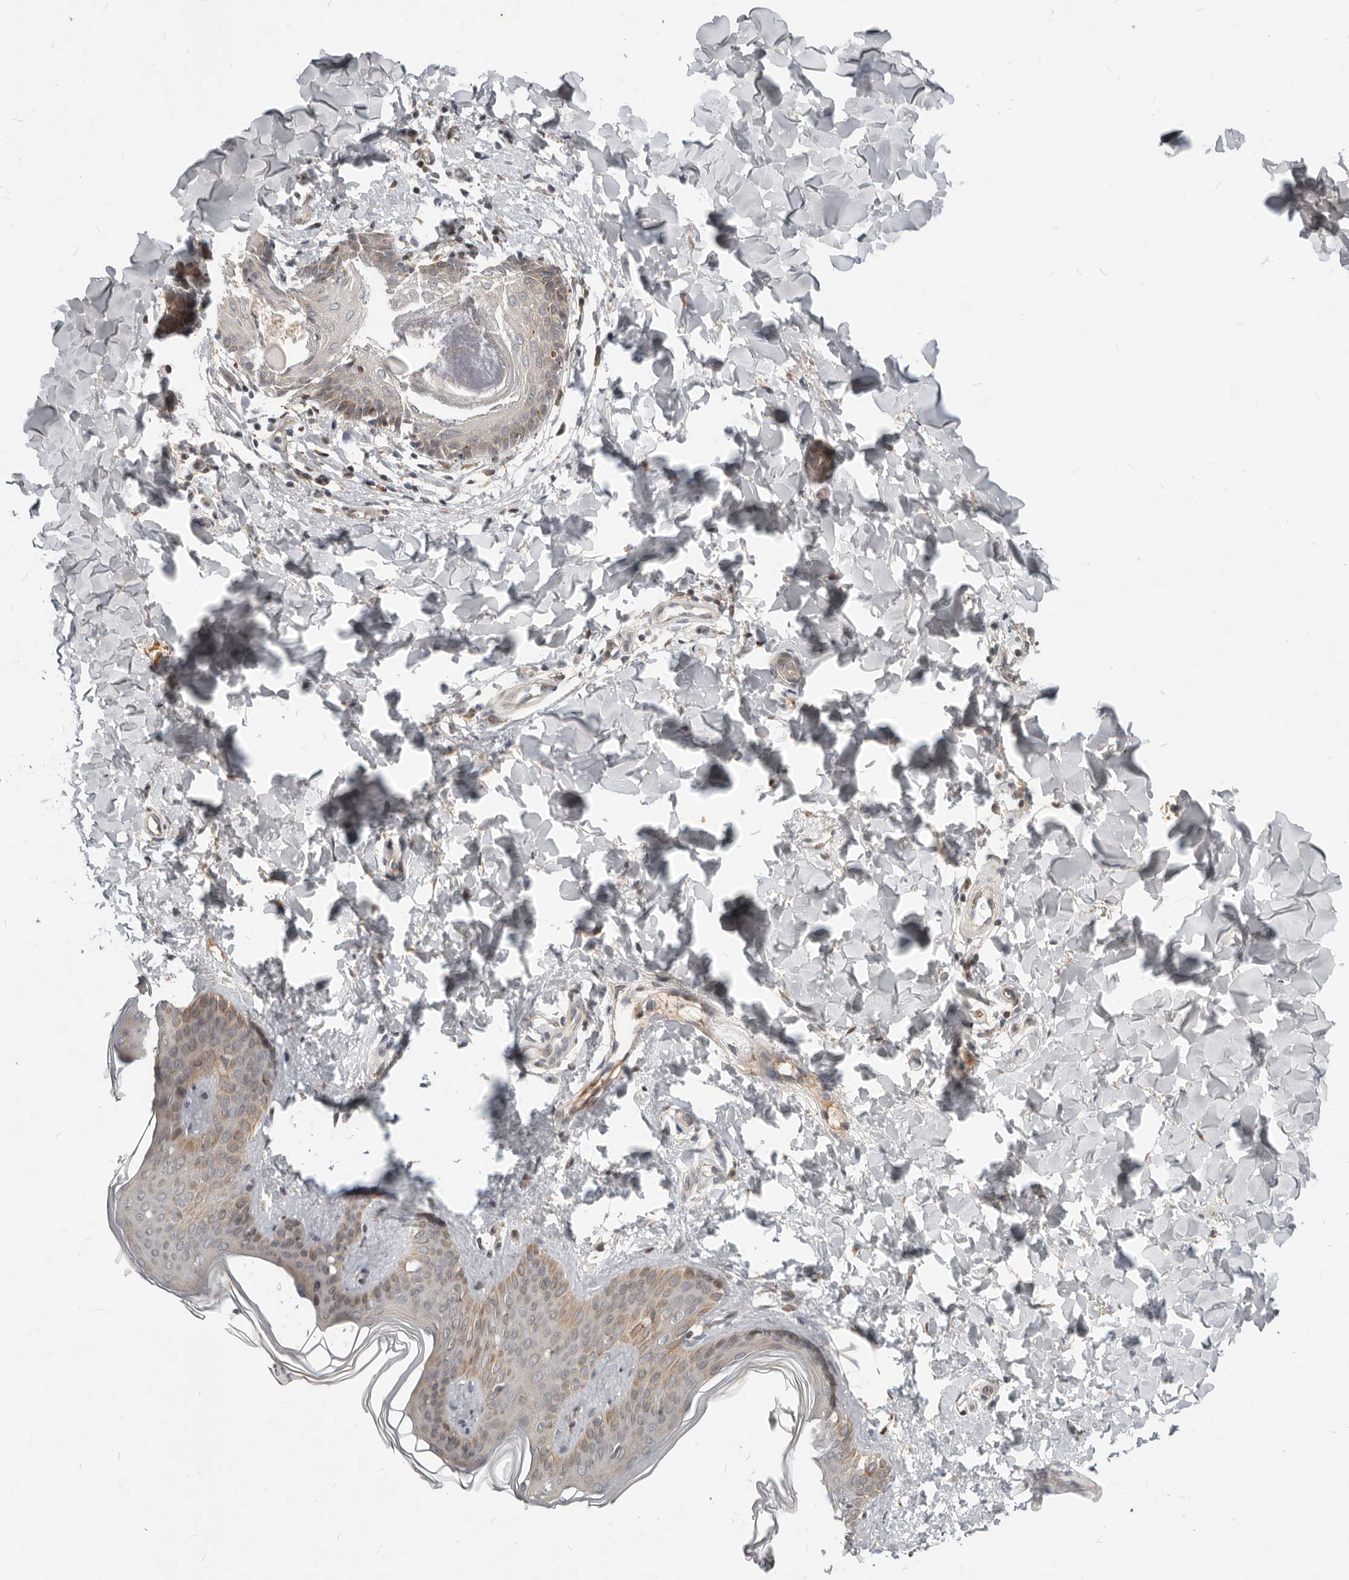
{"staining": {"intensity": "weak", "quantity": ">75%", "location": "cytoplasmic/membranous"}, "tissue": "skin", "cell_type": "Fibroblasts", "image_type": "normal", "snomed": [{"axis": "morphology", "description": "Normal tissue, NOS"}, {"axis": "topography", "description": "Skin"}], "caption": "Human skin stained with a brown dye reveals weak cytoplasmic/membranous positive expression in approximately >75% of fibroblasts.", "gene": "NPY4R2", "patient": {"sex": "female", "age": 17}}